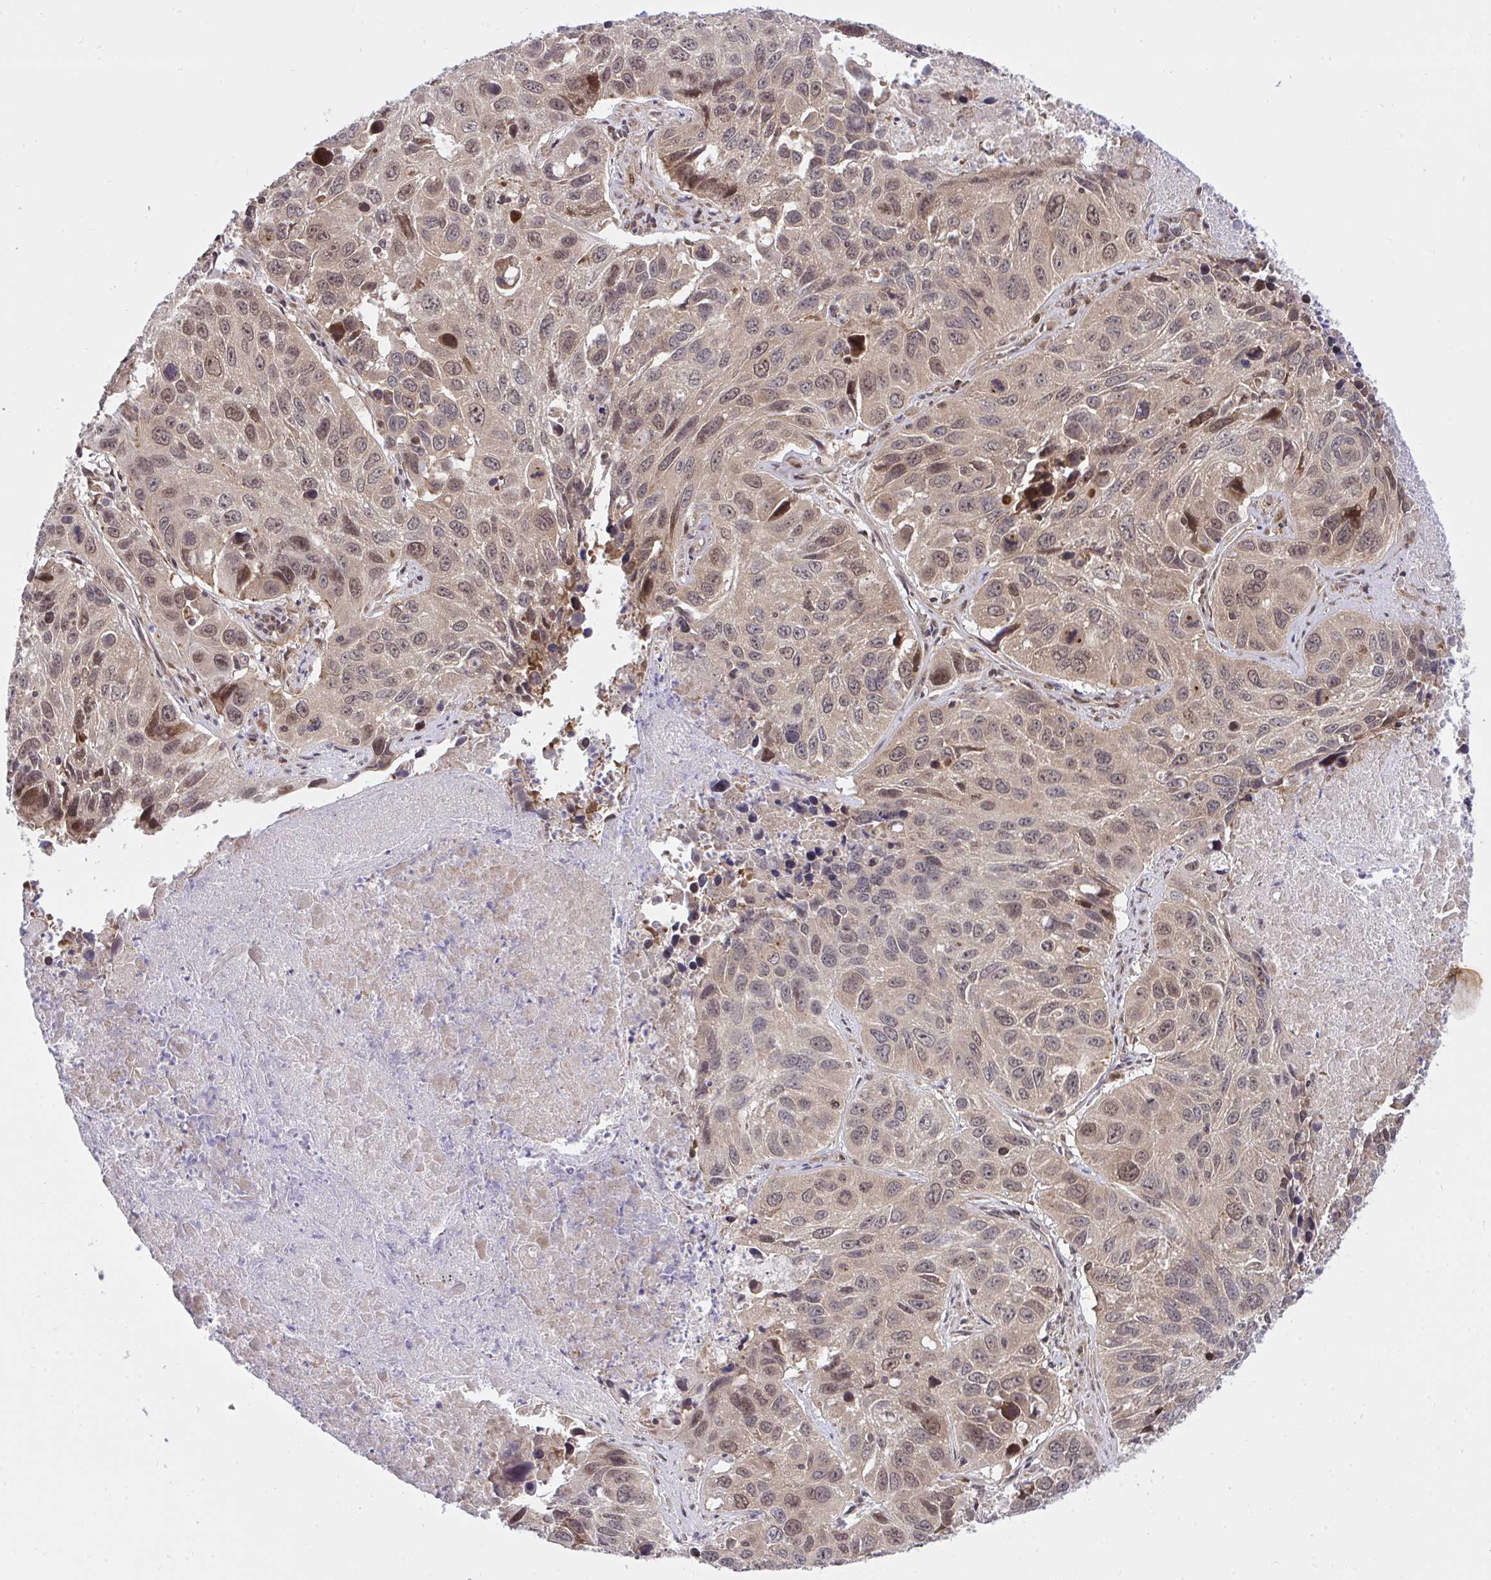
{"staining": {"intensity": "weak", "quantity": ">75%", "location": "cytoplasmic/membranous"}, "tissue": "lung cancer", "cell_type": "Tumor cells", "image_type": "cancer", "snomed": [{"axis": "morphology", "description": "Squamous cell carcinoma, NOS"}, {"axis": "topography", "description": "Lung"}], "caption": "Human lung cancer stained for a protein (brown) demonstrates weak cytoplasmic/membranous positive positivity in about >75% of tumor cells.", "gene": "ERI1", "patient": {"sex": "female", "age": 61}}